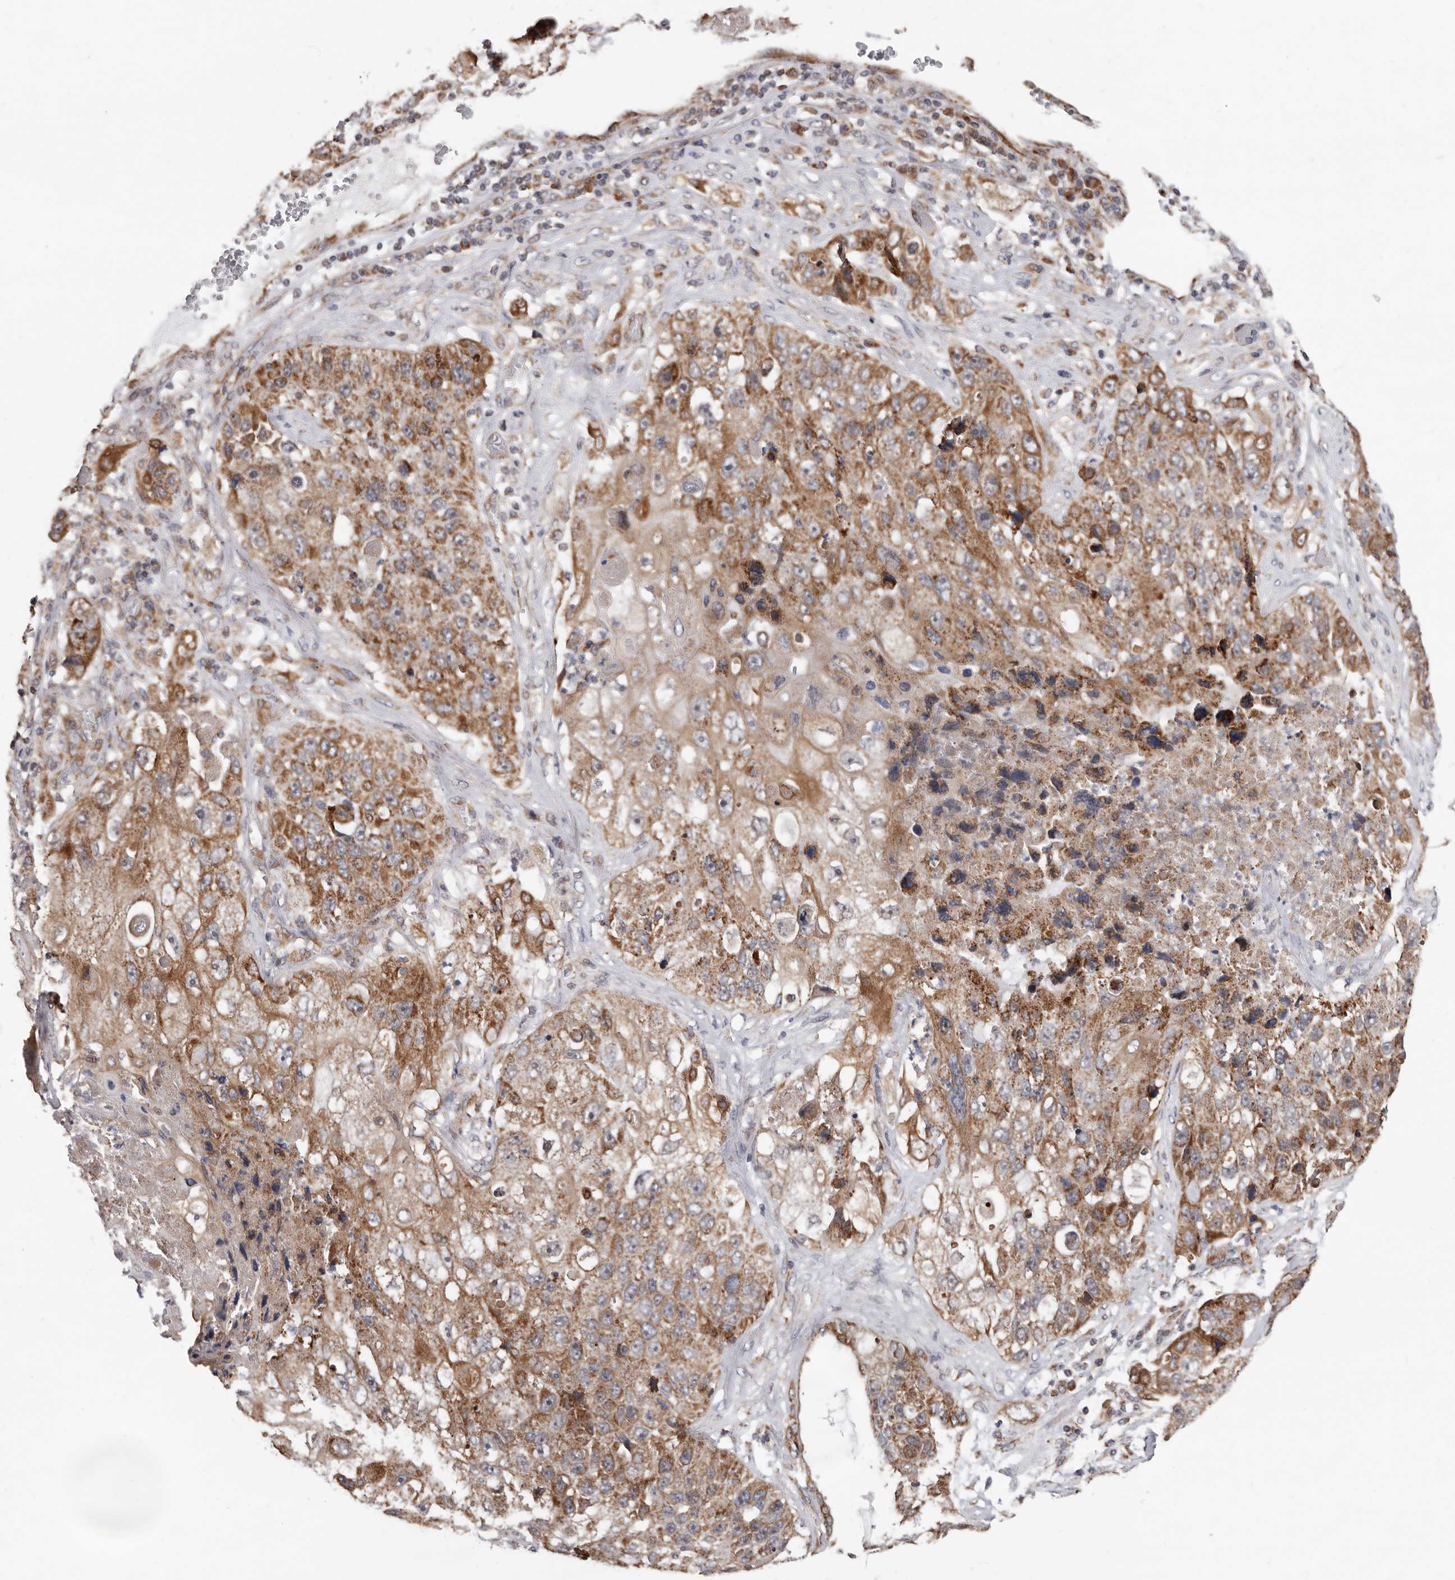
{"staining": {"intensity": "moderate", "quantity": ">75%", "location": "cytoplasmic/membranous"}, "tissue": "lung cancer", "cell_type": "Tumor cells", "image_type": "cancer", "snomed": [{"axis": "morphology", "description": "Squamous cell carcinoma, NOS"}, {"axis": "topography", "description": "Lung"}], "caption": "Moderate cytoplasmic/membranous positivity is seen in about >75% of tumor cells in lung cancer (squamous cell carcinoma).", "gene": "MRPL18", "patient": {"sex": "male", "age": 61}}